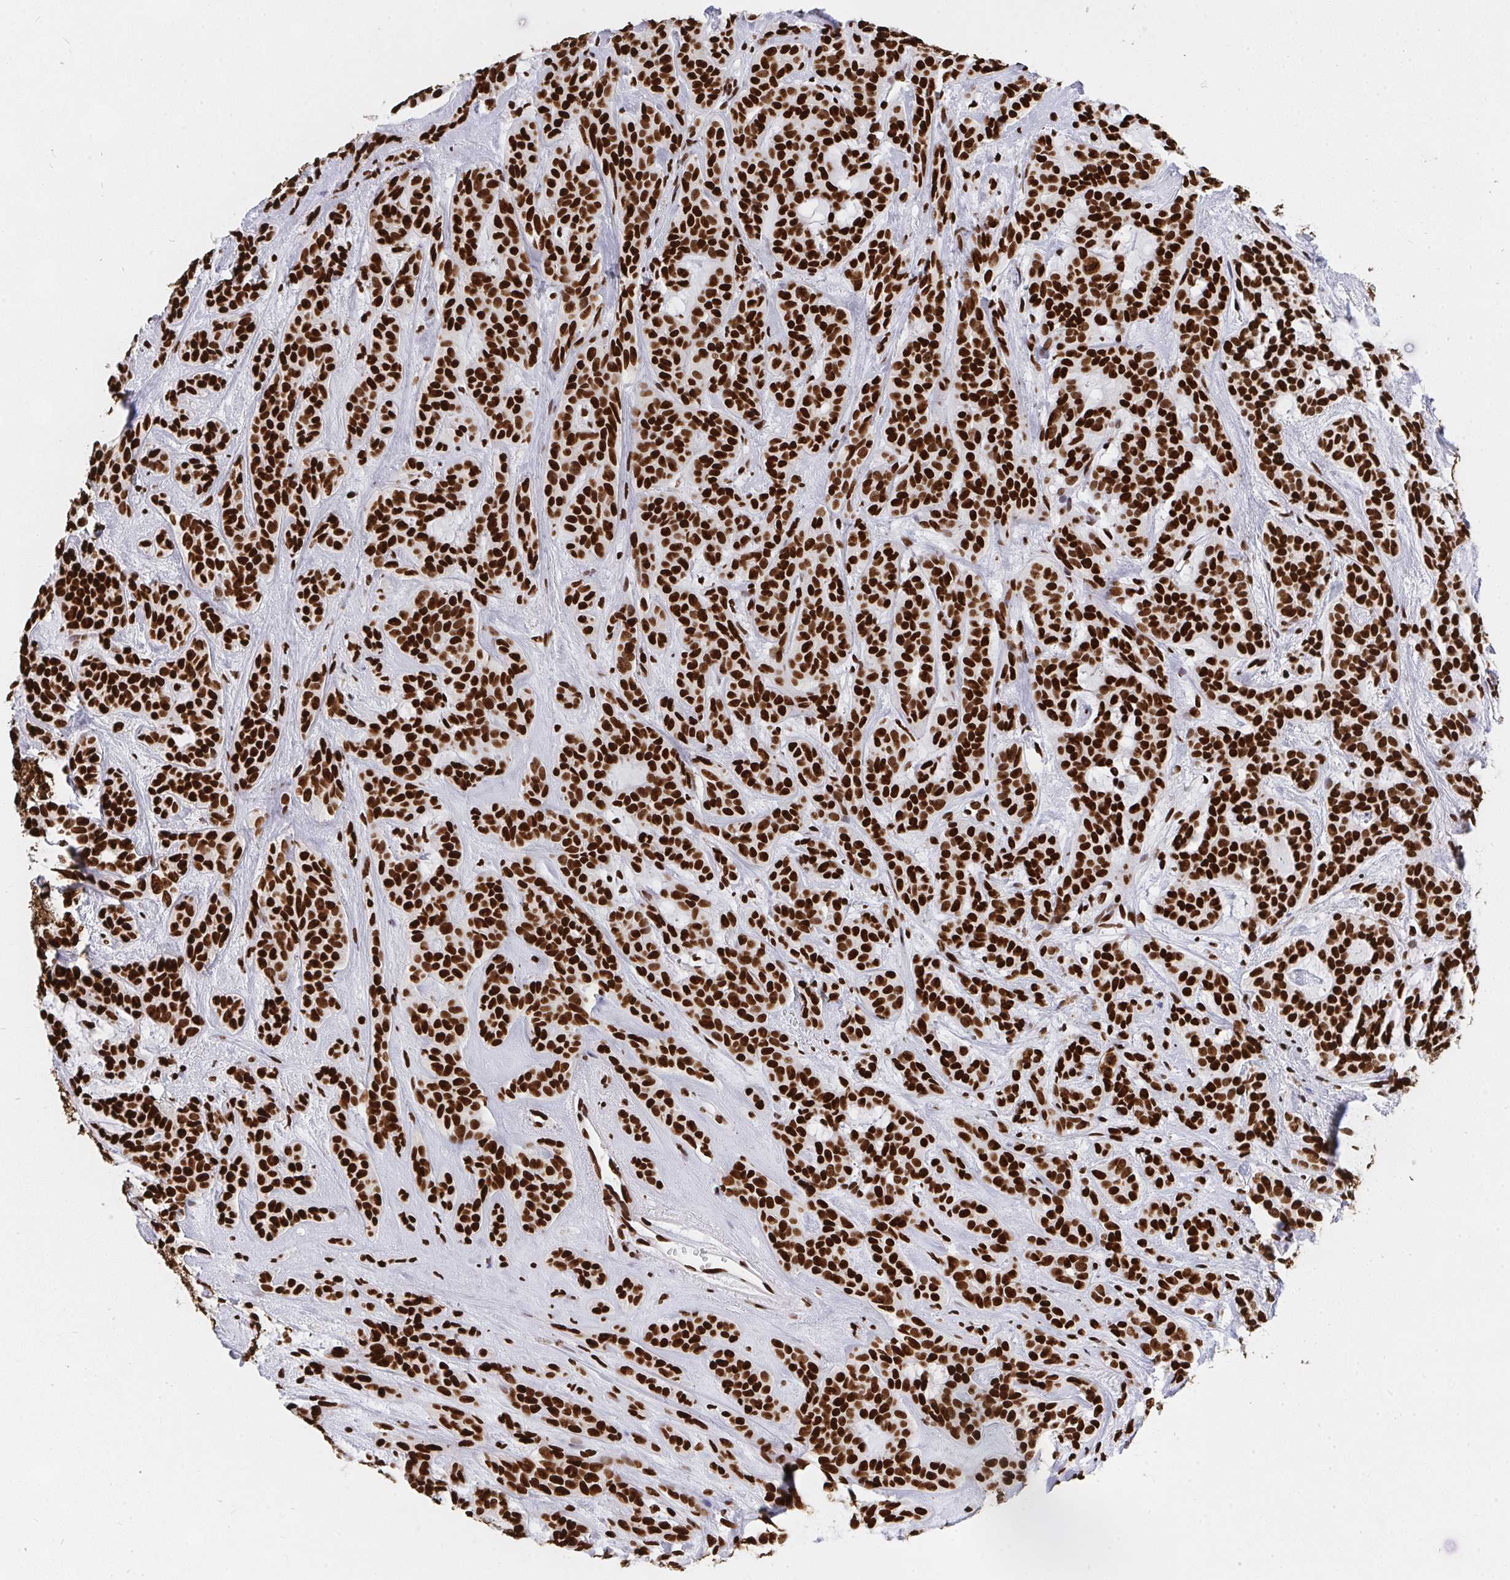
{"staining": {"intensity": "strong", "quantity": ">75%", "location": "nuclear"}, "tissue": "head and neck cancer", "cell_type": "Tumor cells", "image_type": "cancer", "snomed": [{"axis": "morphology", "description": "Adenocarcinoma, NOS"}, {"axis": "topography", "description": "Head-Neck"}], "caption": "Head and neck adenocarcinoma was stained to show a protein in brown. There is high levels of strong nuclear positivity in approximately >75% of tumor cells.", "gene": "HNRNPL", "patient": {"sex": "female", "age": 57}}